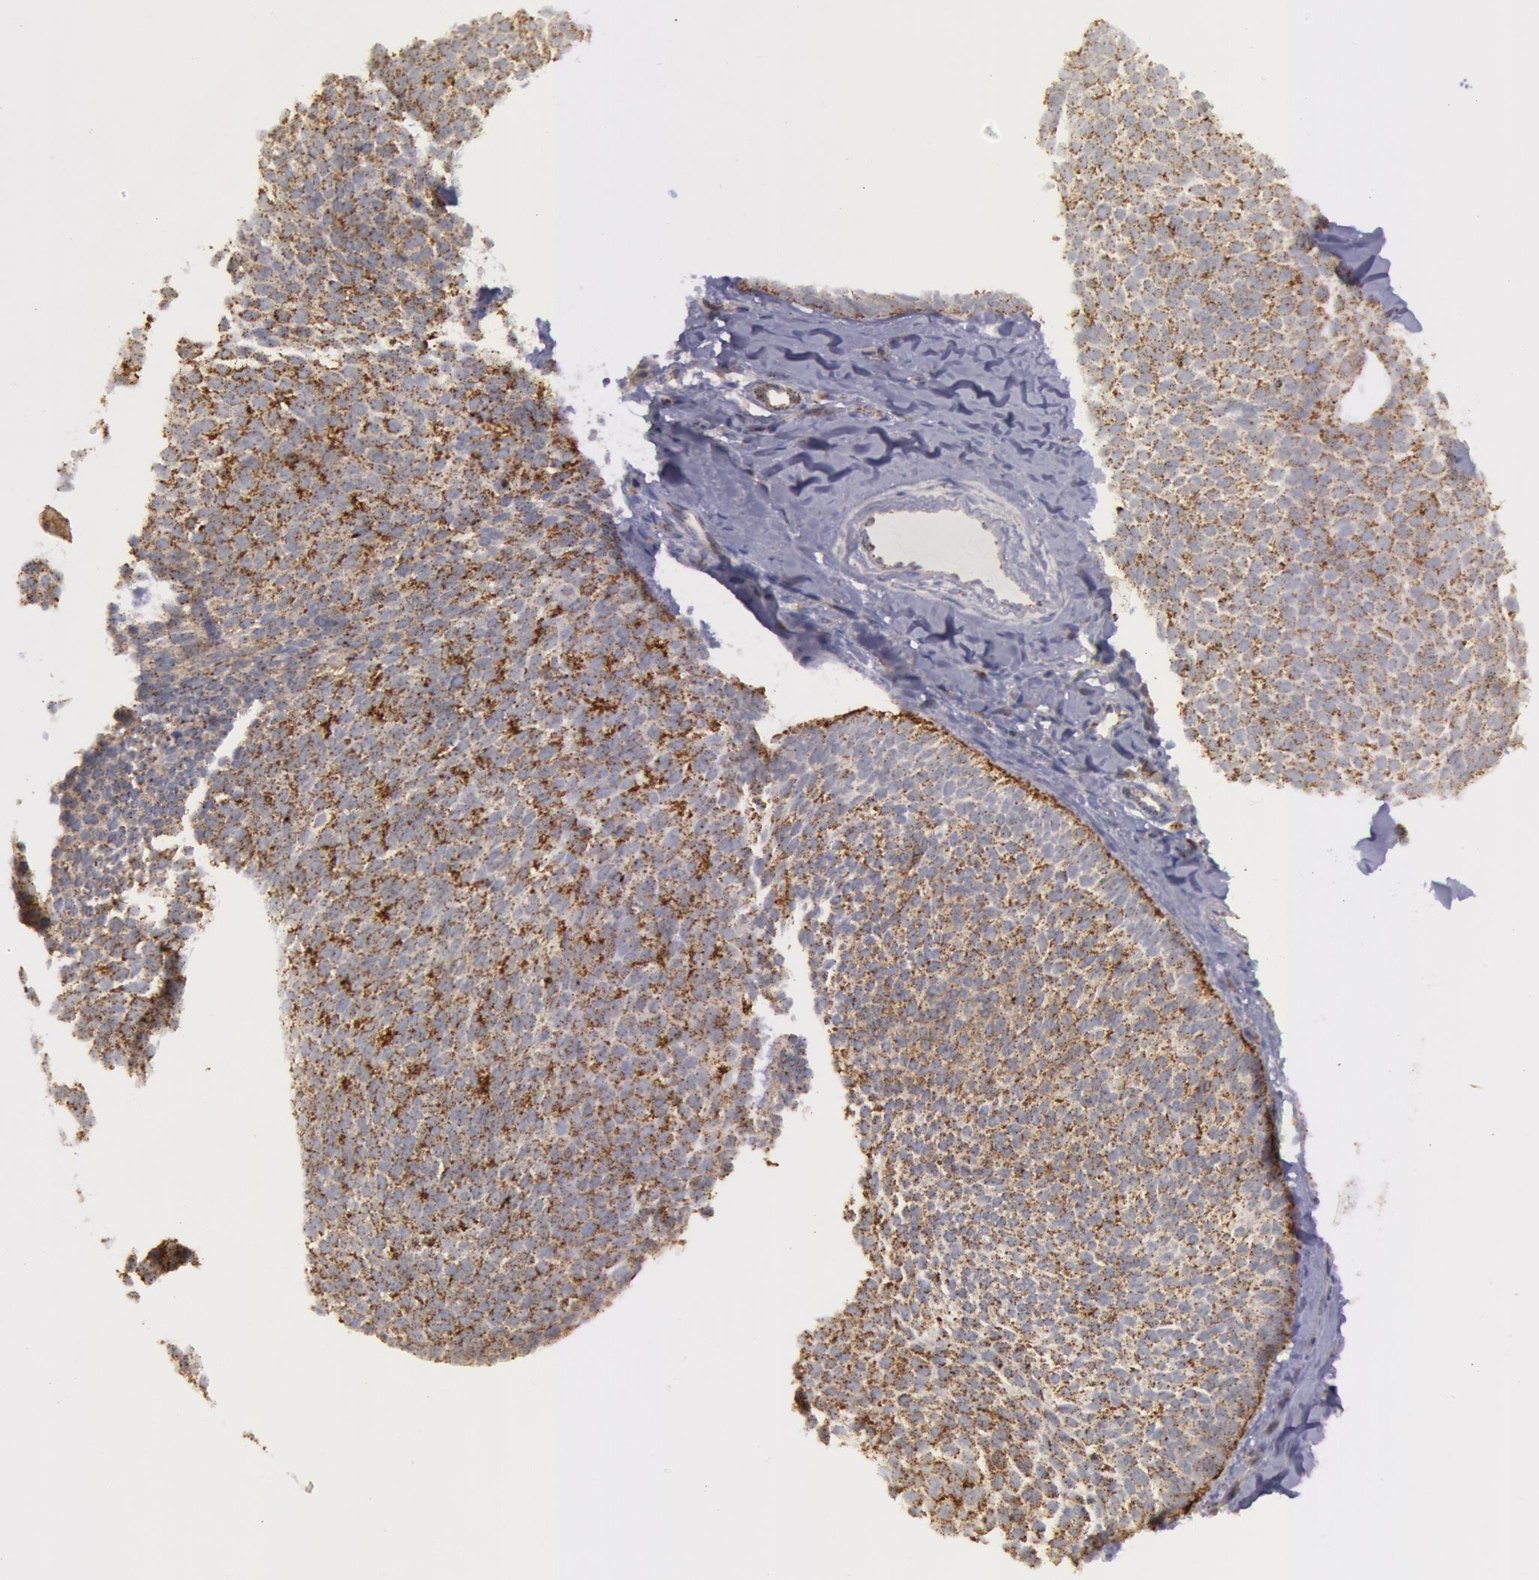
{"staining": {"intensity": "weak", "quantity": ">75%", "location": "cytoplasmic/membranous"}, "tissue": "skin cancer", "cell_type": "Tumor cells", "image_type": "cancer", "snomed": [{"axis": "morphology", "description": "Basal cell carcinoma"}, {"axis": "topography", "description": "Skin"}], "caption": "Skin cancer stained with immunohistochemistry (IHC) demonstrates weak cytoplasmic/membranous expression in approximately >75% of tumor cells.", "gene": "FLOT2", "patient": {"sex": "male", "age": 84}}